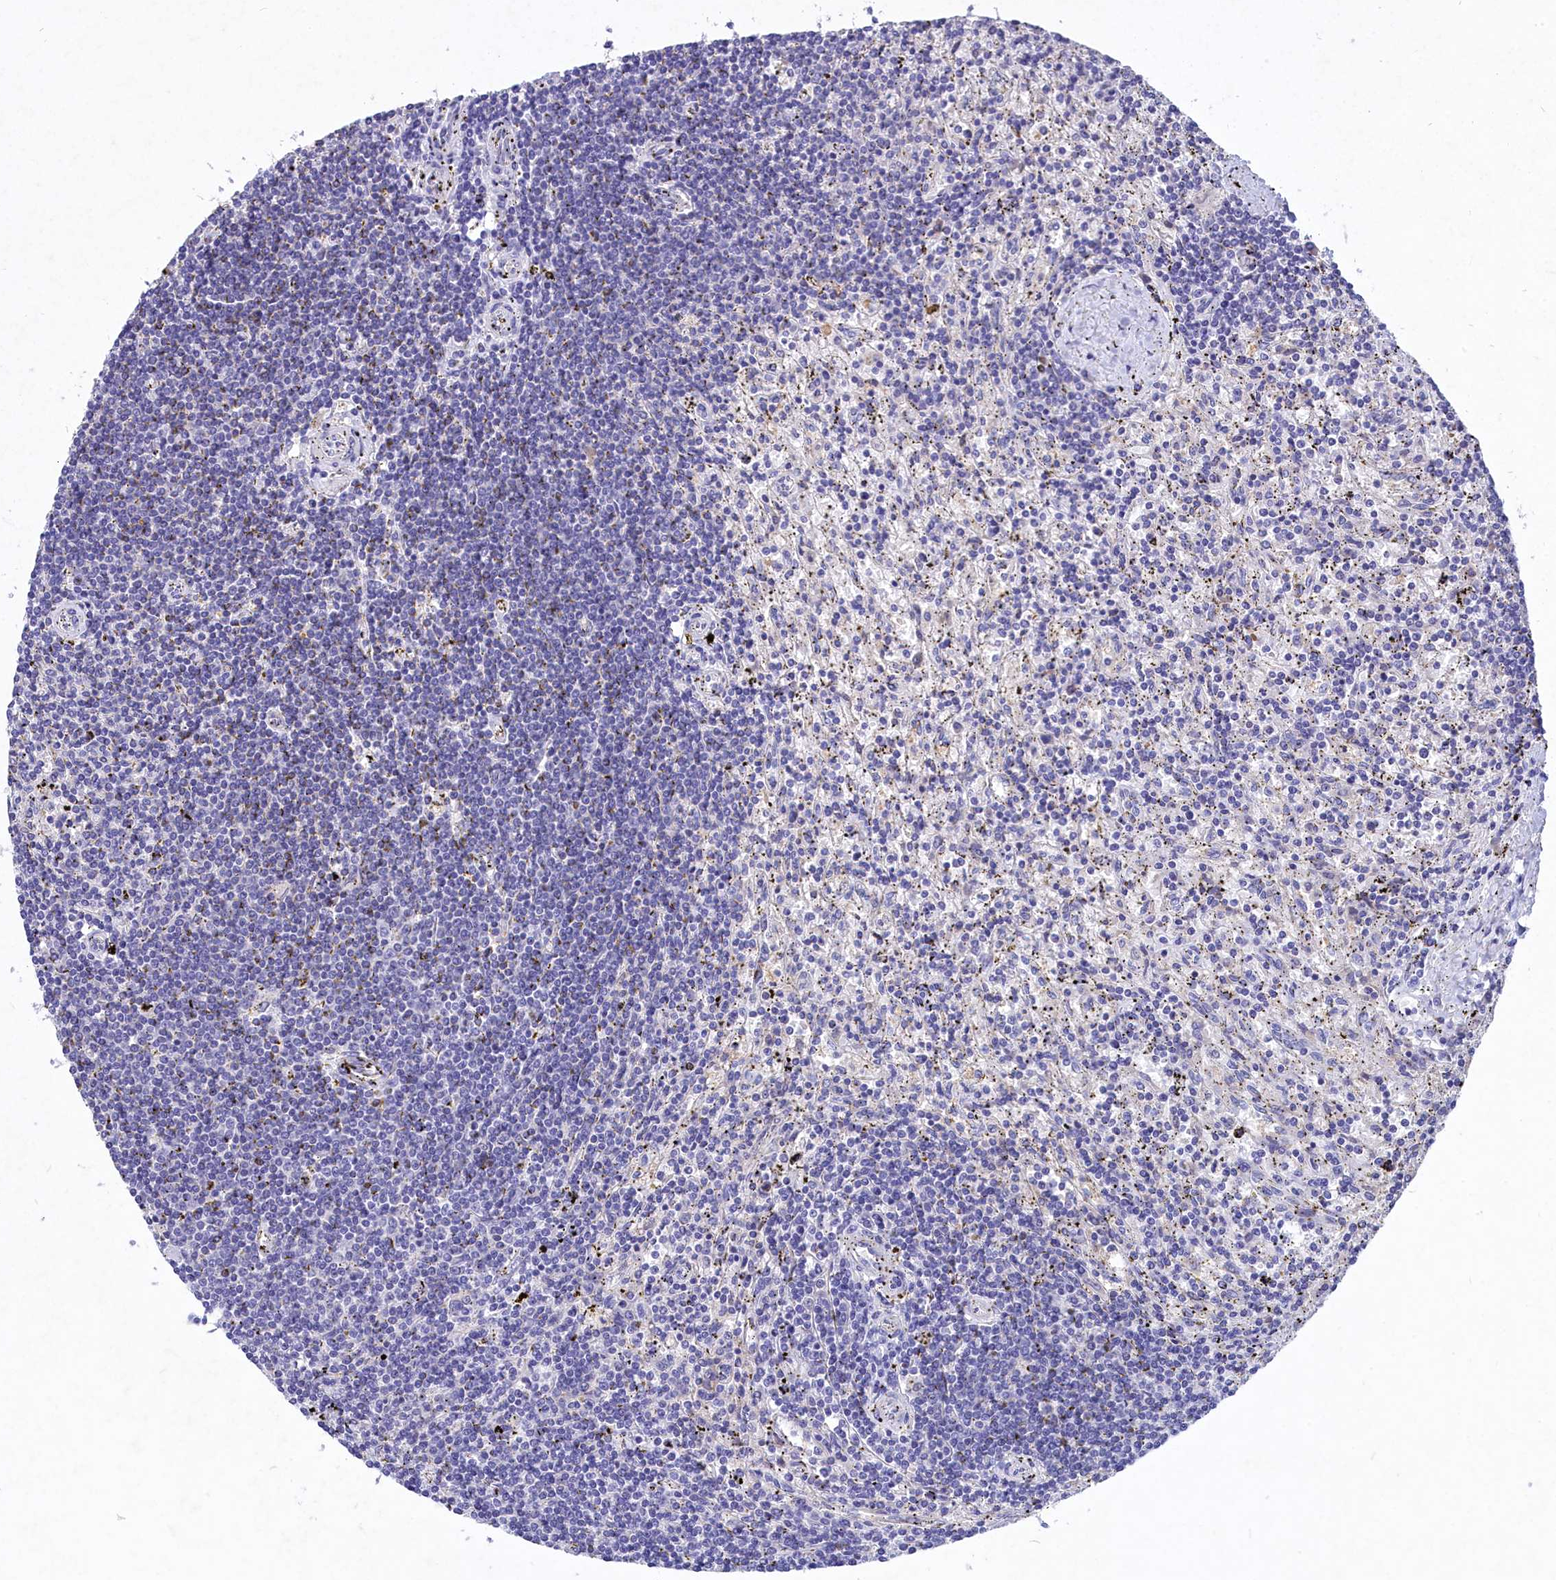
{"staining": {"intensity": "negative", "quantity": "none", "location": "none"}, "tissue": "lymphoma", "cell_type": "Tumor cells", "image_type": "cancer", "snomed": [{"axis": "morphology", "description": "Malignant lymphoma, non-Hodgkin's type, Low grade"}, {"axis": "topography", "description": "Spleen"}], "caption": "Immunohistochemical staining of lymphoma shows no significant positivity in tumor cells.", "gene": "DEFB119", "patient": {"sex": "male", "age": 76}}